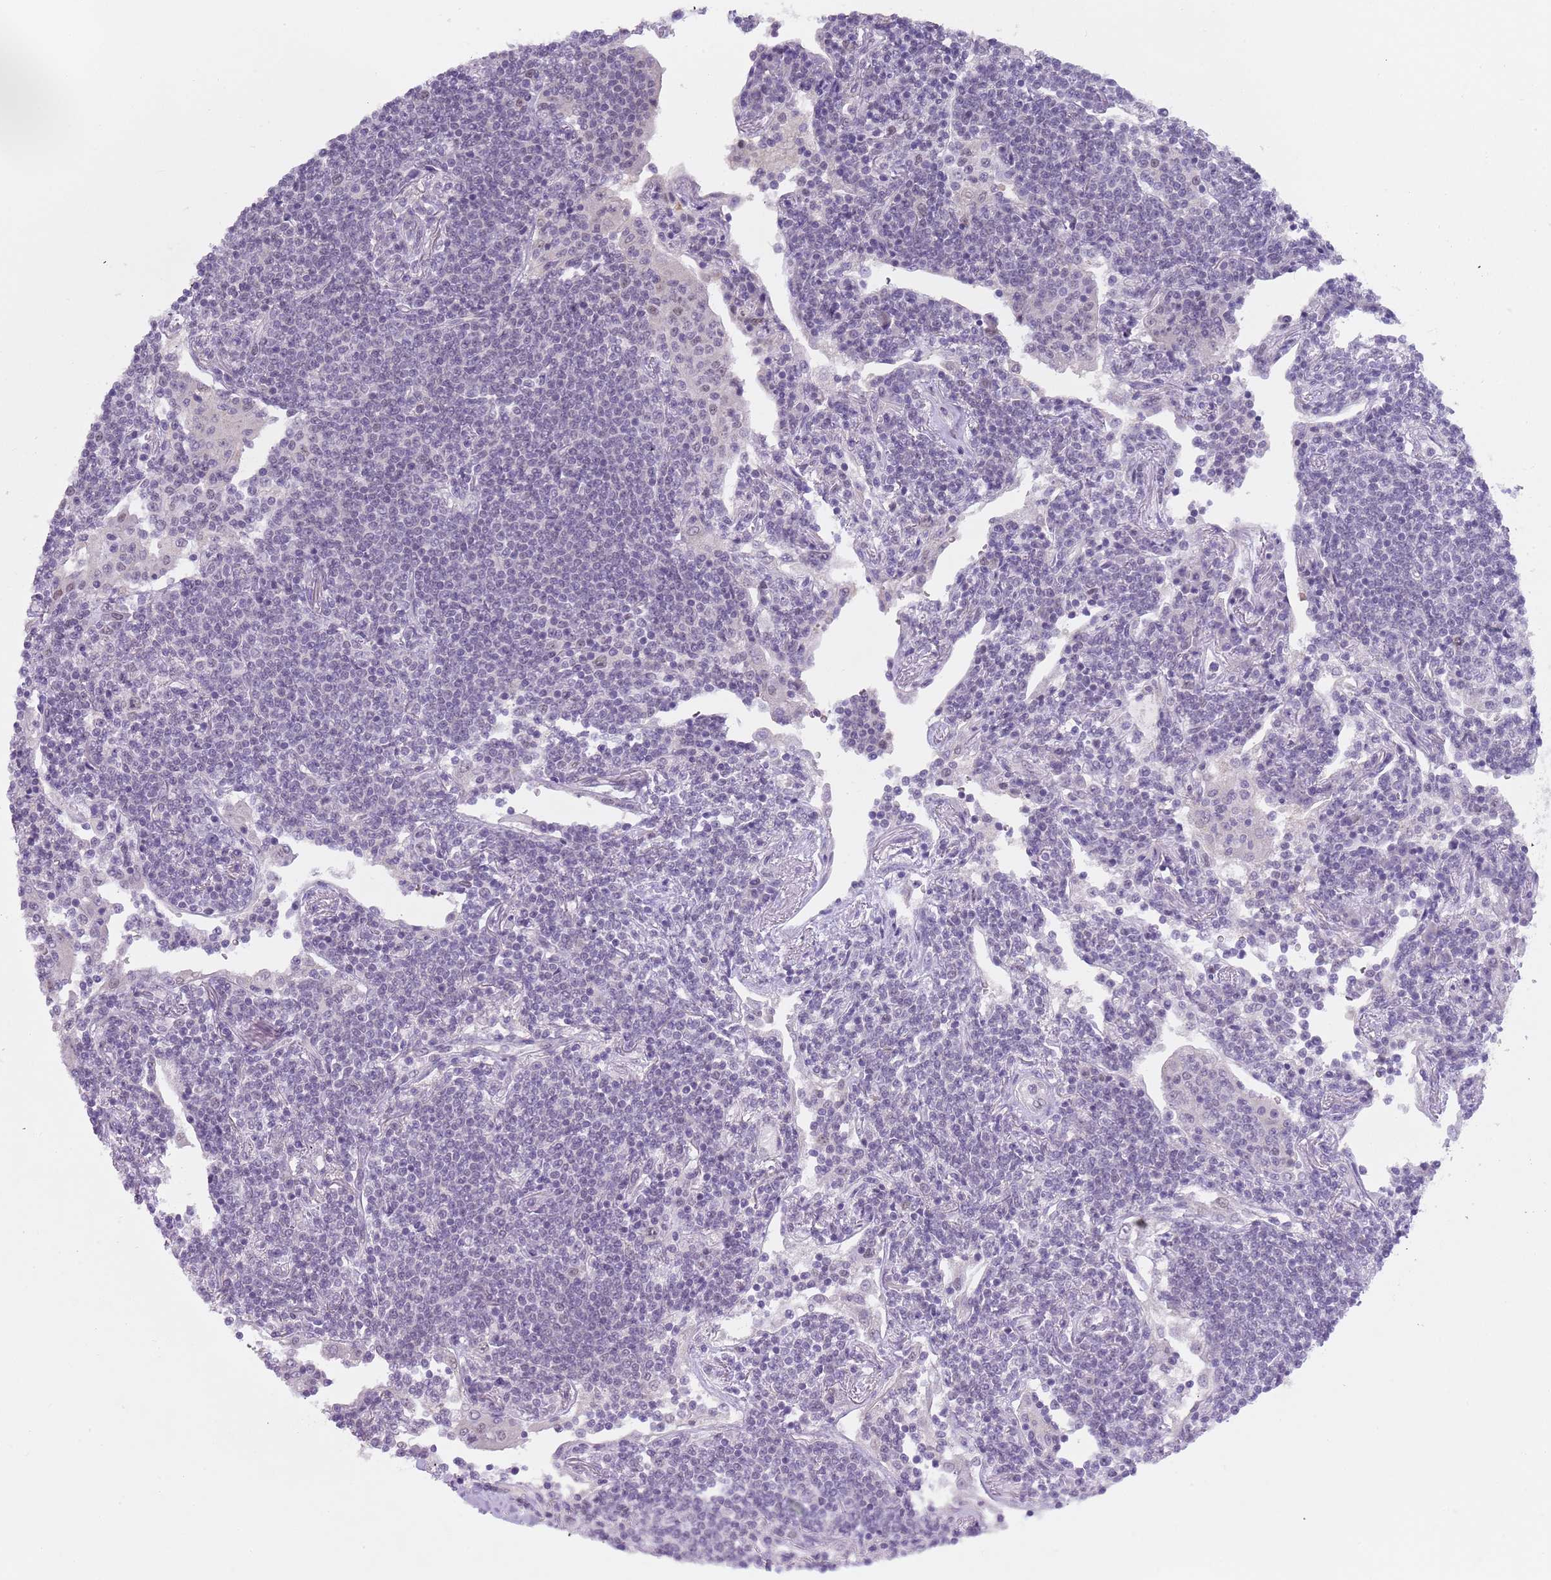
{"staining": {"intensity": "negative", "quantity": "none", "location": "none"}, "tissue": "lymphoma", "cell_type": "Tumor cells", "image_type": "cancer", "snomed": [{"axis": "morphology", "description": "Malignant lymphoma, non-Hodgkin's type, Low grade"}, {"axis": "topography", "description": "Lung"}], "caption": "The immunohistochemistry (IHC) micrograph has no significant staining in tumor cells of malignant lymphoma, non-Hodgkin's type (low-grade) tissue.", "gene": "SEPHS2", "patient": {"sex": "female", "age": 71}}